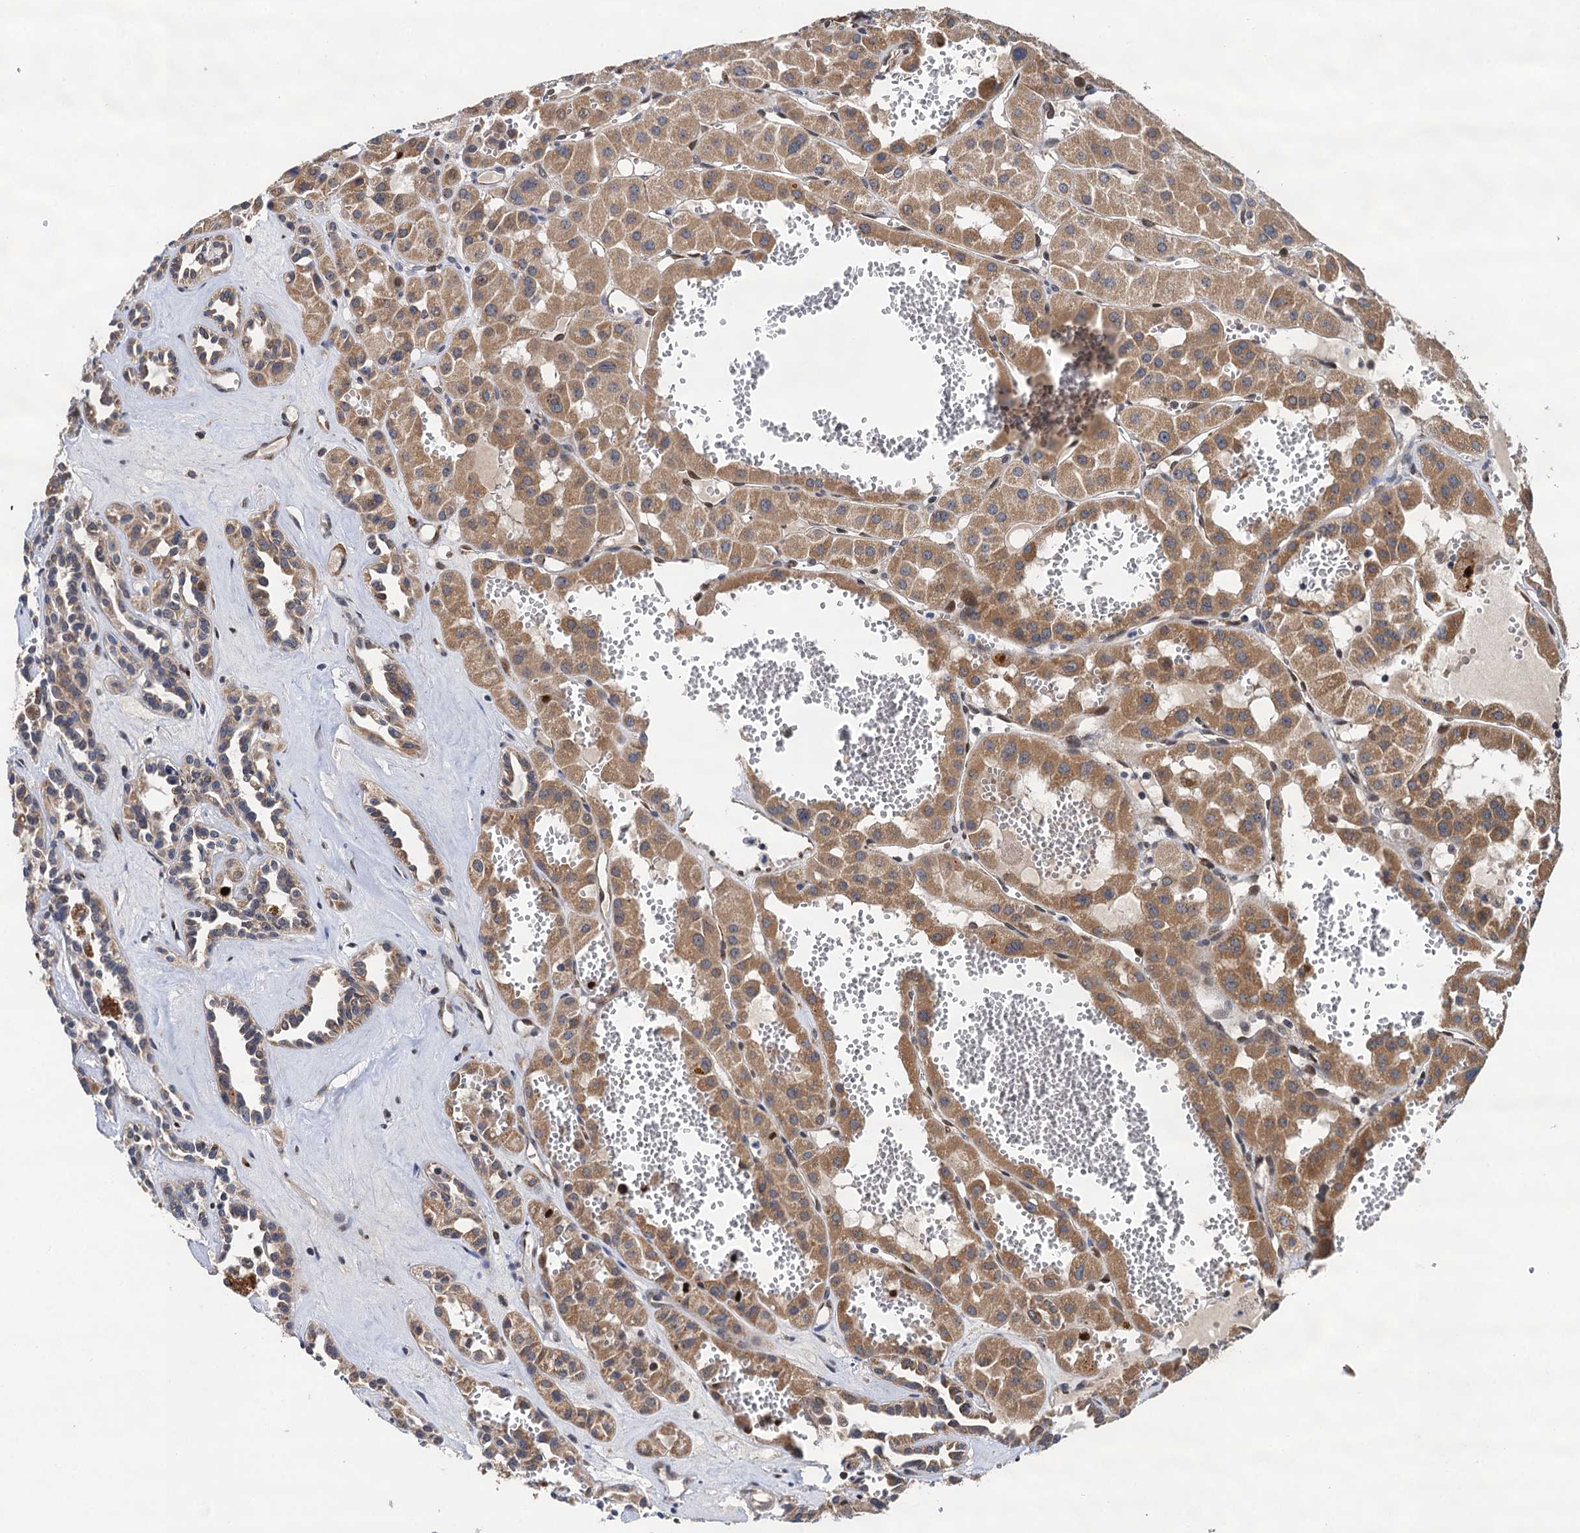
{"staining": {"intensity": "moderate", "quantity": ">75%", "location": "cytoplasmic/membranous"}, "tissue": "renal cancer", "cell_type": "Tumor cells", "image_type": "cancer", "snomed": [{"axis": "morphology", "description": "Carcinoma, NOS"}, {"axis": "topography", "description": "Kidney"}], "caption": "IHC histopathology image of neoplastic tissue: renal carcinoma stained using IHC shows medium levels of moderate protein expression localized specifically in the cytoplasmic/membranous of tumor cells, appearing as a cytoplasmic/membranous brown color.", "gene": "CMPK2", "patient": {"sex": "female", "age": 75}}